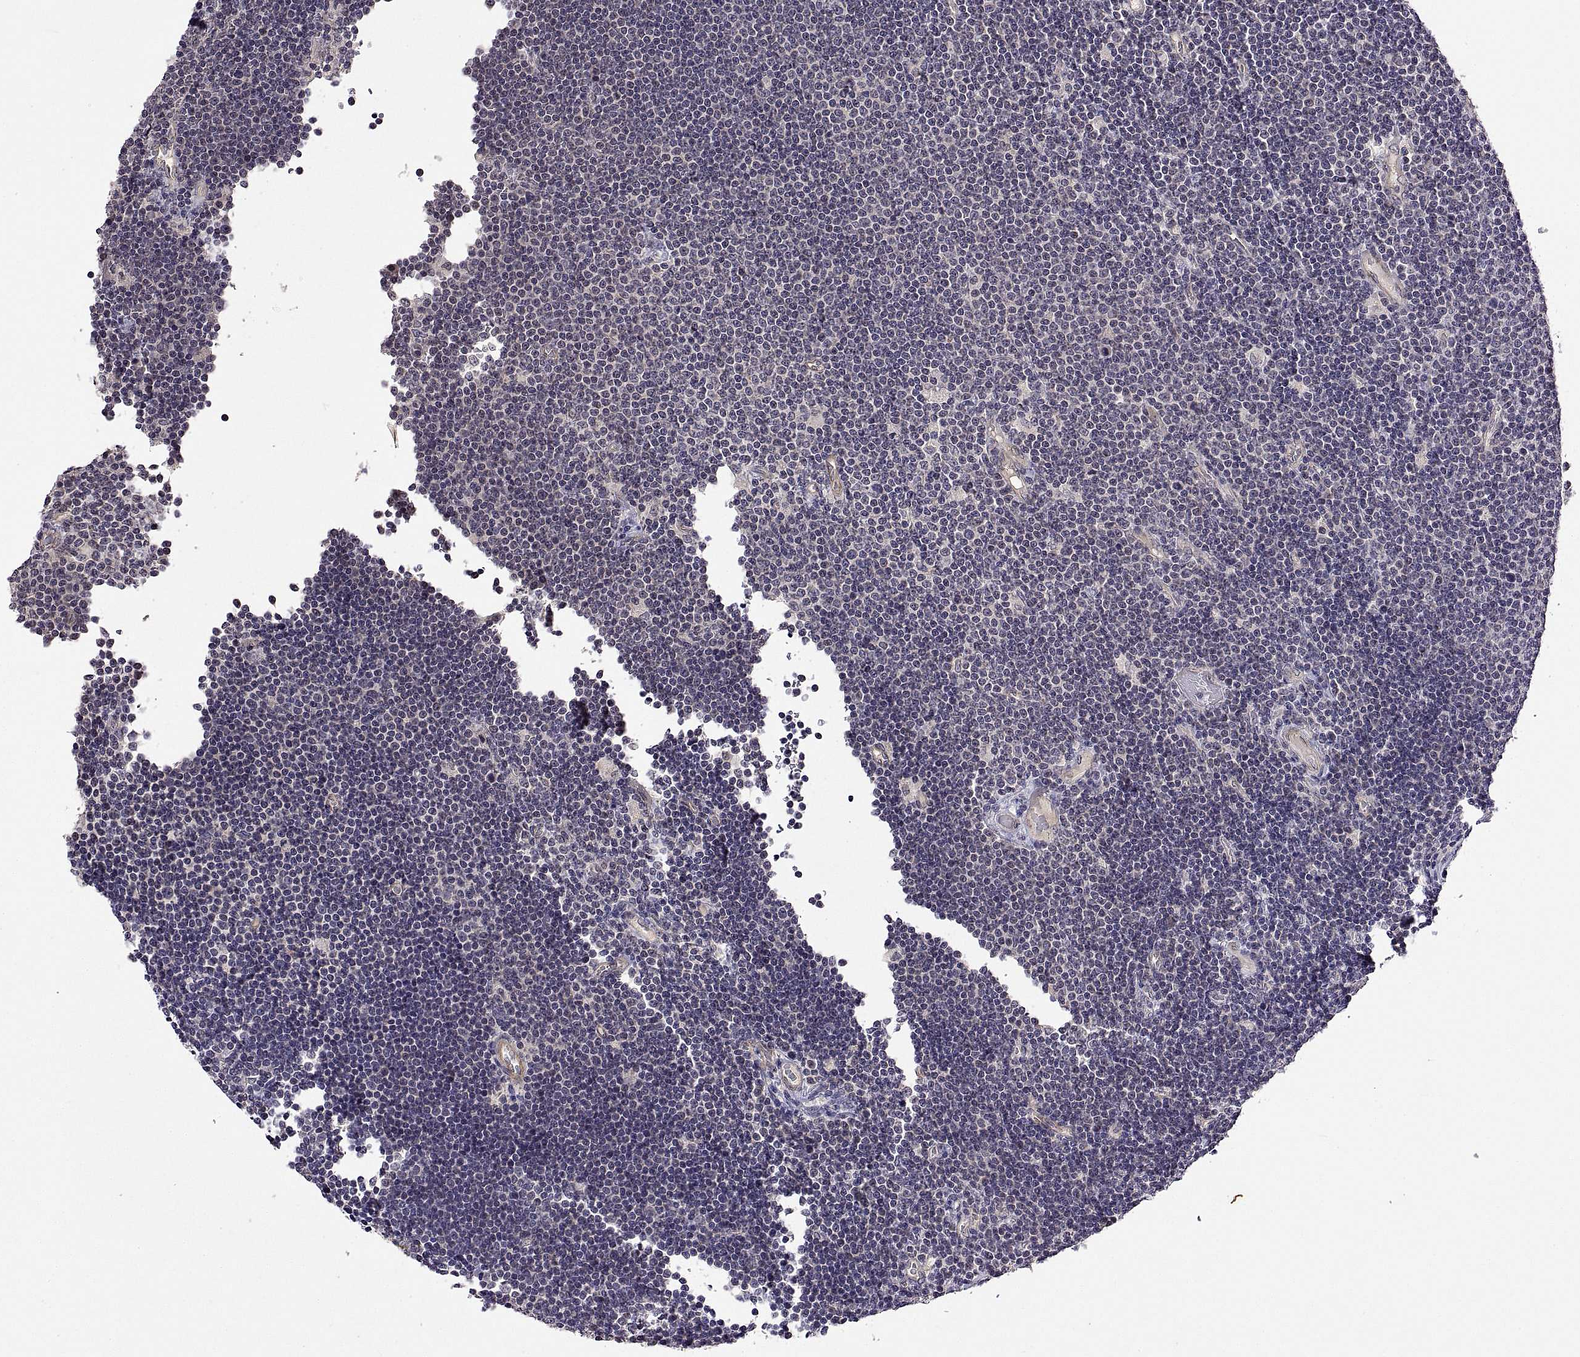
{"staining": {"intensity": "negative", "quantity": "none", "location": "none"}, "tissue": "lymphoma", "cell_type": "Tumor cells", "image_type": "cancer", "snomed": [{"axis": "morphology", "description": "Malignant lymphoma, non-Hodgkin's type, Low grade"}, {"axis": "topography", "description": "Brain"}], "caption": "A high-resolution histopathology image shows immunohistochemistry staining of lymphoma, which exhibits no significant positivity in tumor cells.", "gene": "LAMA1", "patient": {"sex": "female", "age": 66}}